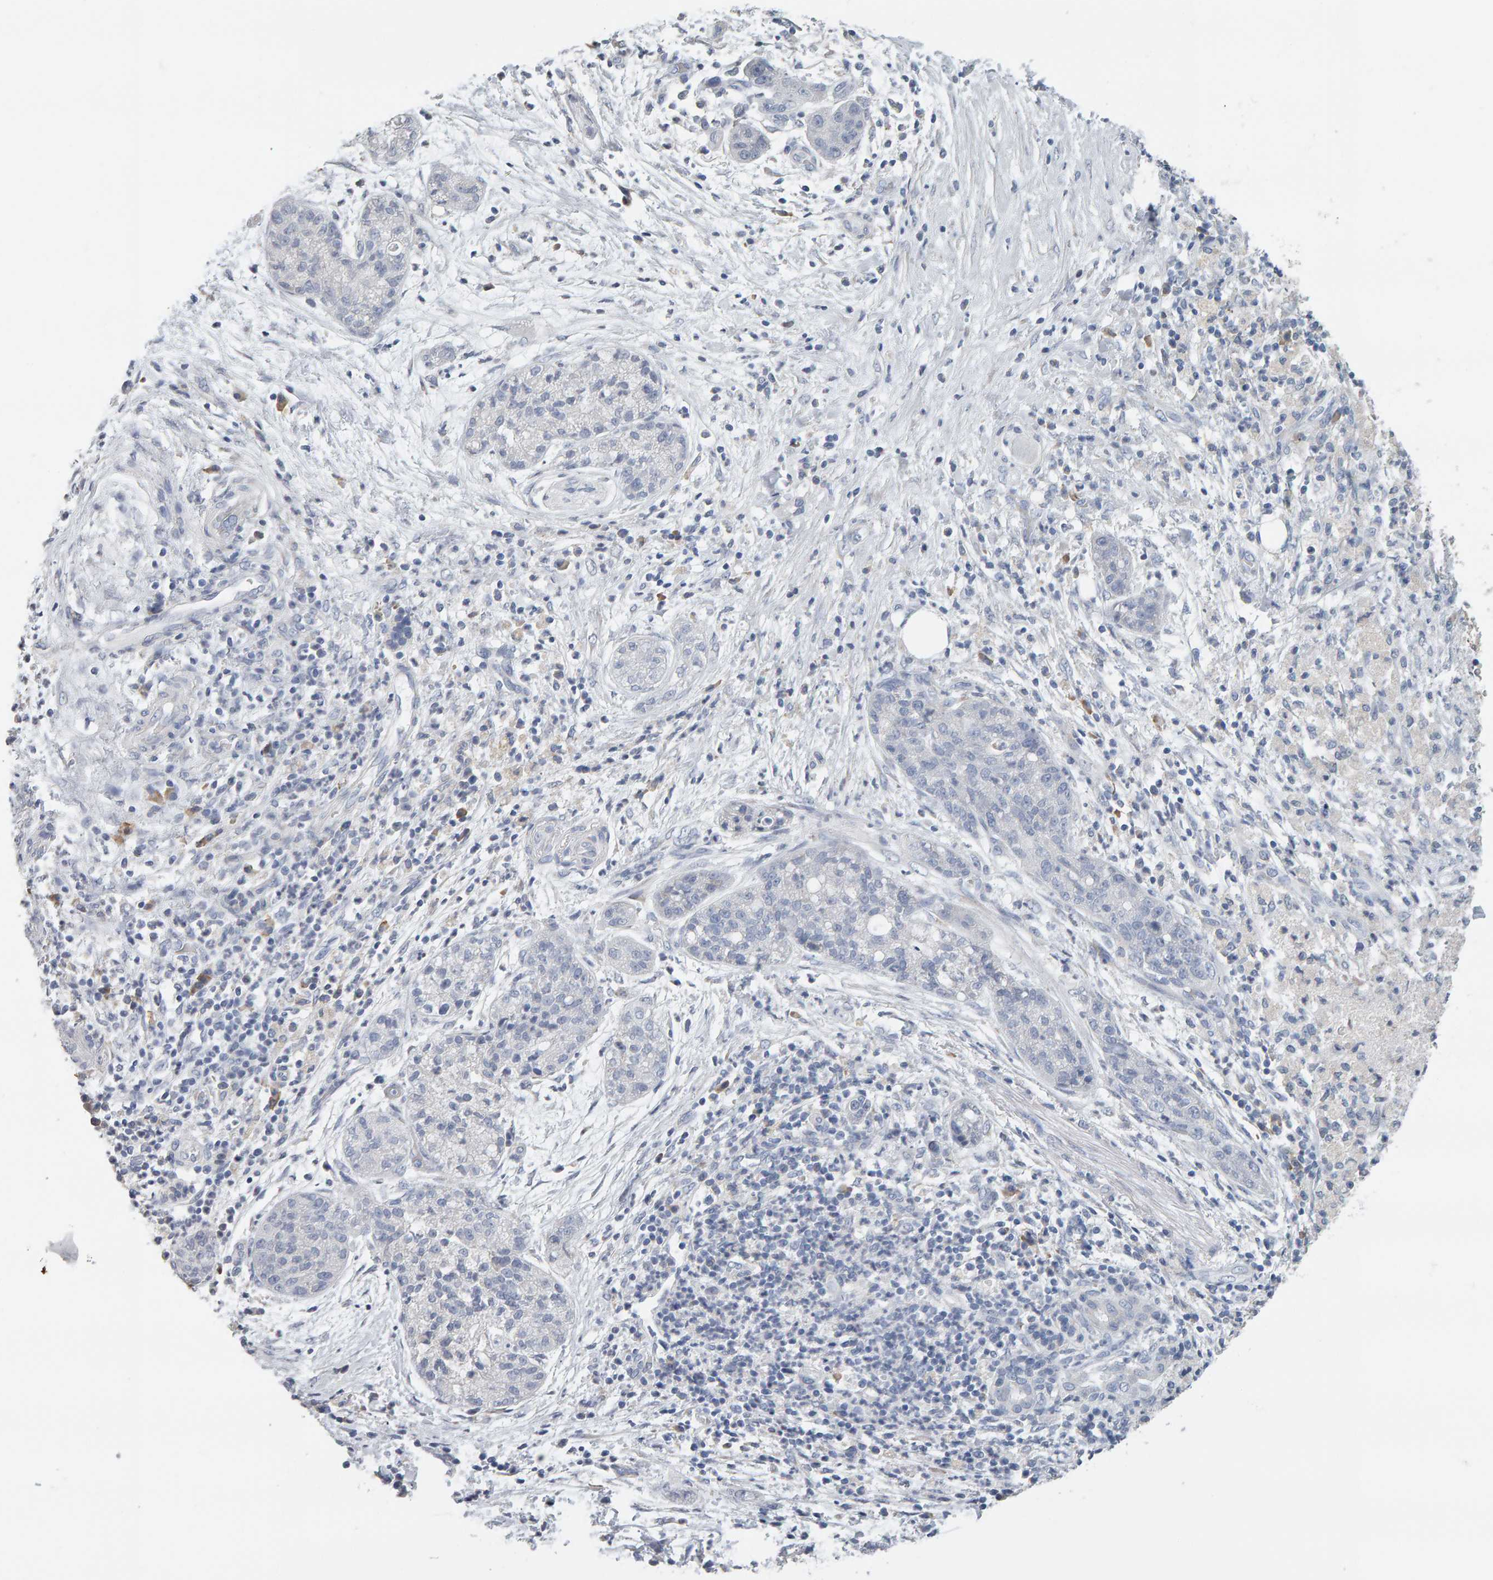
{"staining": {"intensity": "negative", "quantity": "none", "location": "none"}, "tissue": "pancreatic cancer", "cell_type": "Tumor cells", "image_type": "cancer", "snomed": [{"axis": "morphology", "description": "Adenocarcinoma, NOS"}, {"axis": "topography", "description": "Pancreas"}], "caption": "Photomicrograph shows no significant protein expression in tumor cells of adenocarcinoma (pancreatic).", "gene": "ADHFE1", "patient": {"sex": "female", "age": 78}}